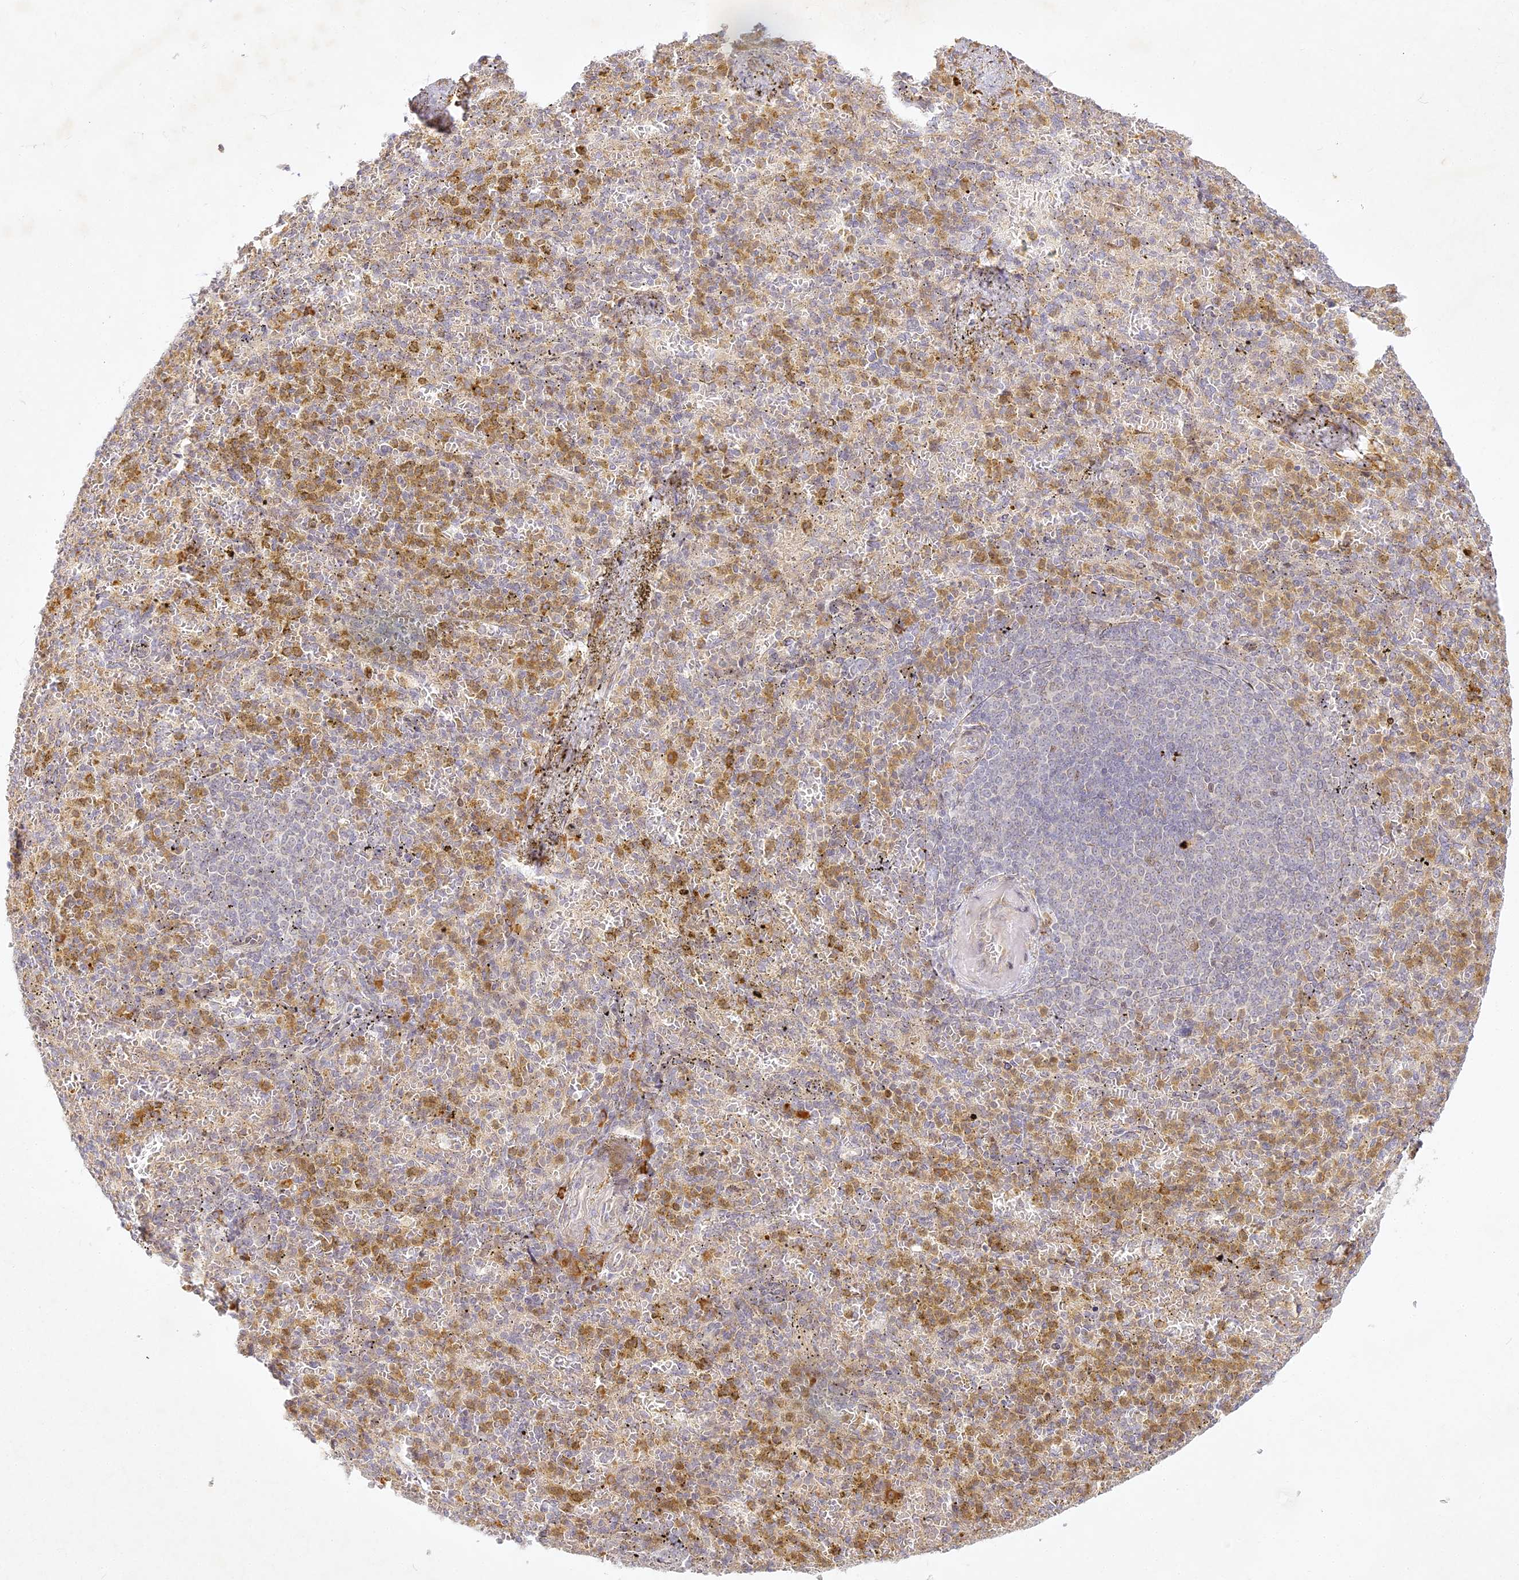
{"staining": {"intensity": "moderate", "quantity": "<25%", "location": "cytoplasmic/membranous"}, "tissue": "spleen", "cell_type": "Cells in red pulp", "image_type": "normal", "snomed": [{"axis": "morphology", "description": "Normal tissue, NOS"}, {"axis": "topography", "description": "Spleen"}], "caption": "Approximately <25% of cells in red pulp in benign human spleen exhibit moderate cytoplasmic/membranous protein staining as visualized by brown immunohistochemical staining.", "gene": "SLC30A5", "patient": {"sex": "female", "age": 74}}